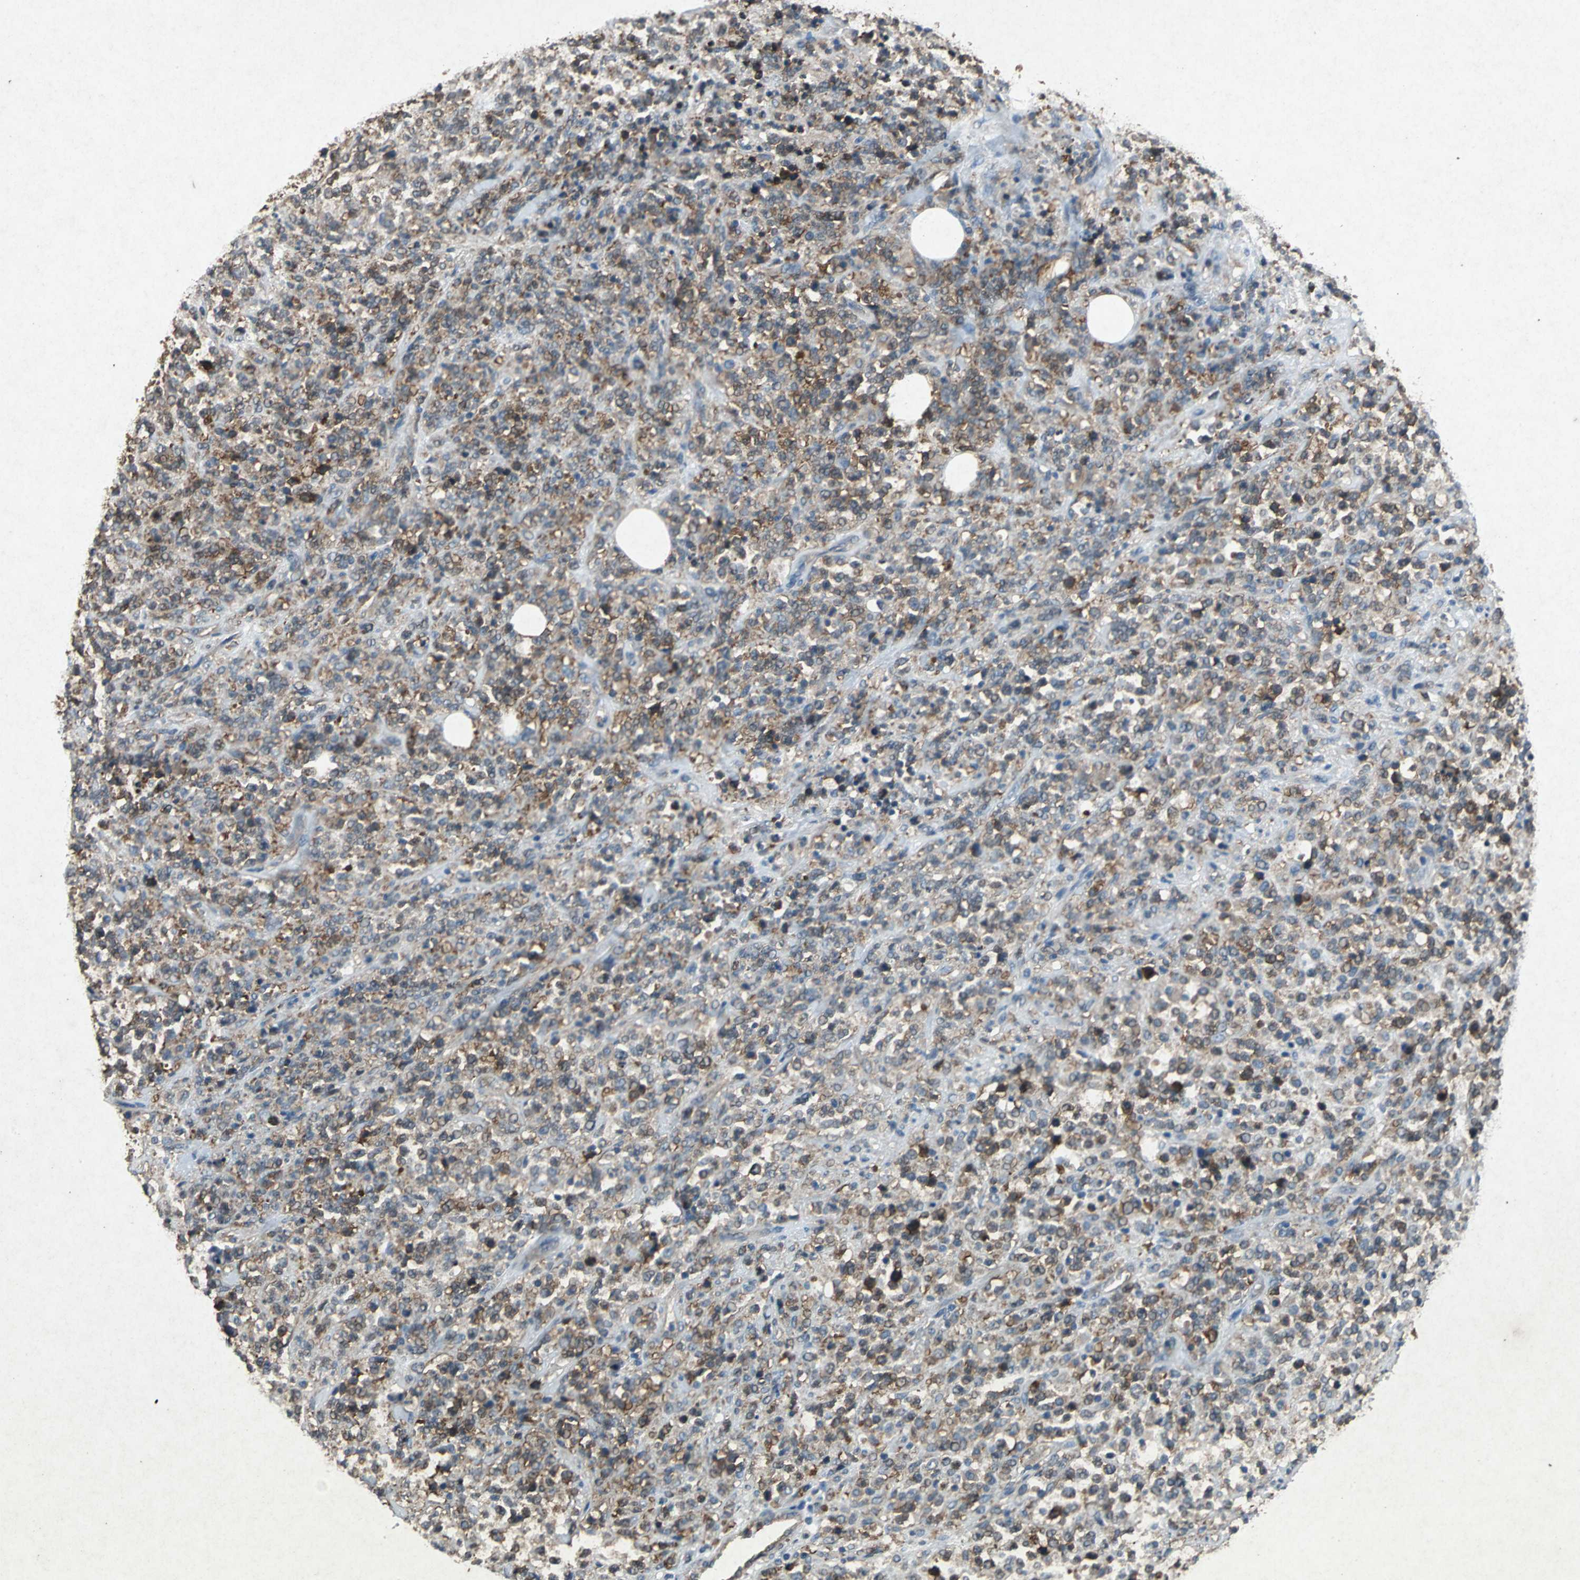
{"staining": {"intensity": "moderate", "quantity": ">75%", "location": "cytoplasmic/membranous"}, "tissue": "lymphoma", "cell_type": "Tumor cells", "image_type": "cancer", "snomed": [{"axis": "morphology", "description": "Malignant lymphoma, non-Hodgkin's type, High grade"}, {"axis": "topography", "description": "Soft tissue"}], "caption": "Immunohistochemical staining of human lymphoma displays medium levels of moderate cytoplasmic/membranous expression in about >75% of tumor cells.", "gene": "HSP90AB1", "patient": {"sex": "male", "age": 18}}